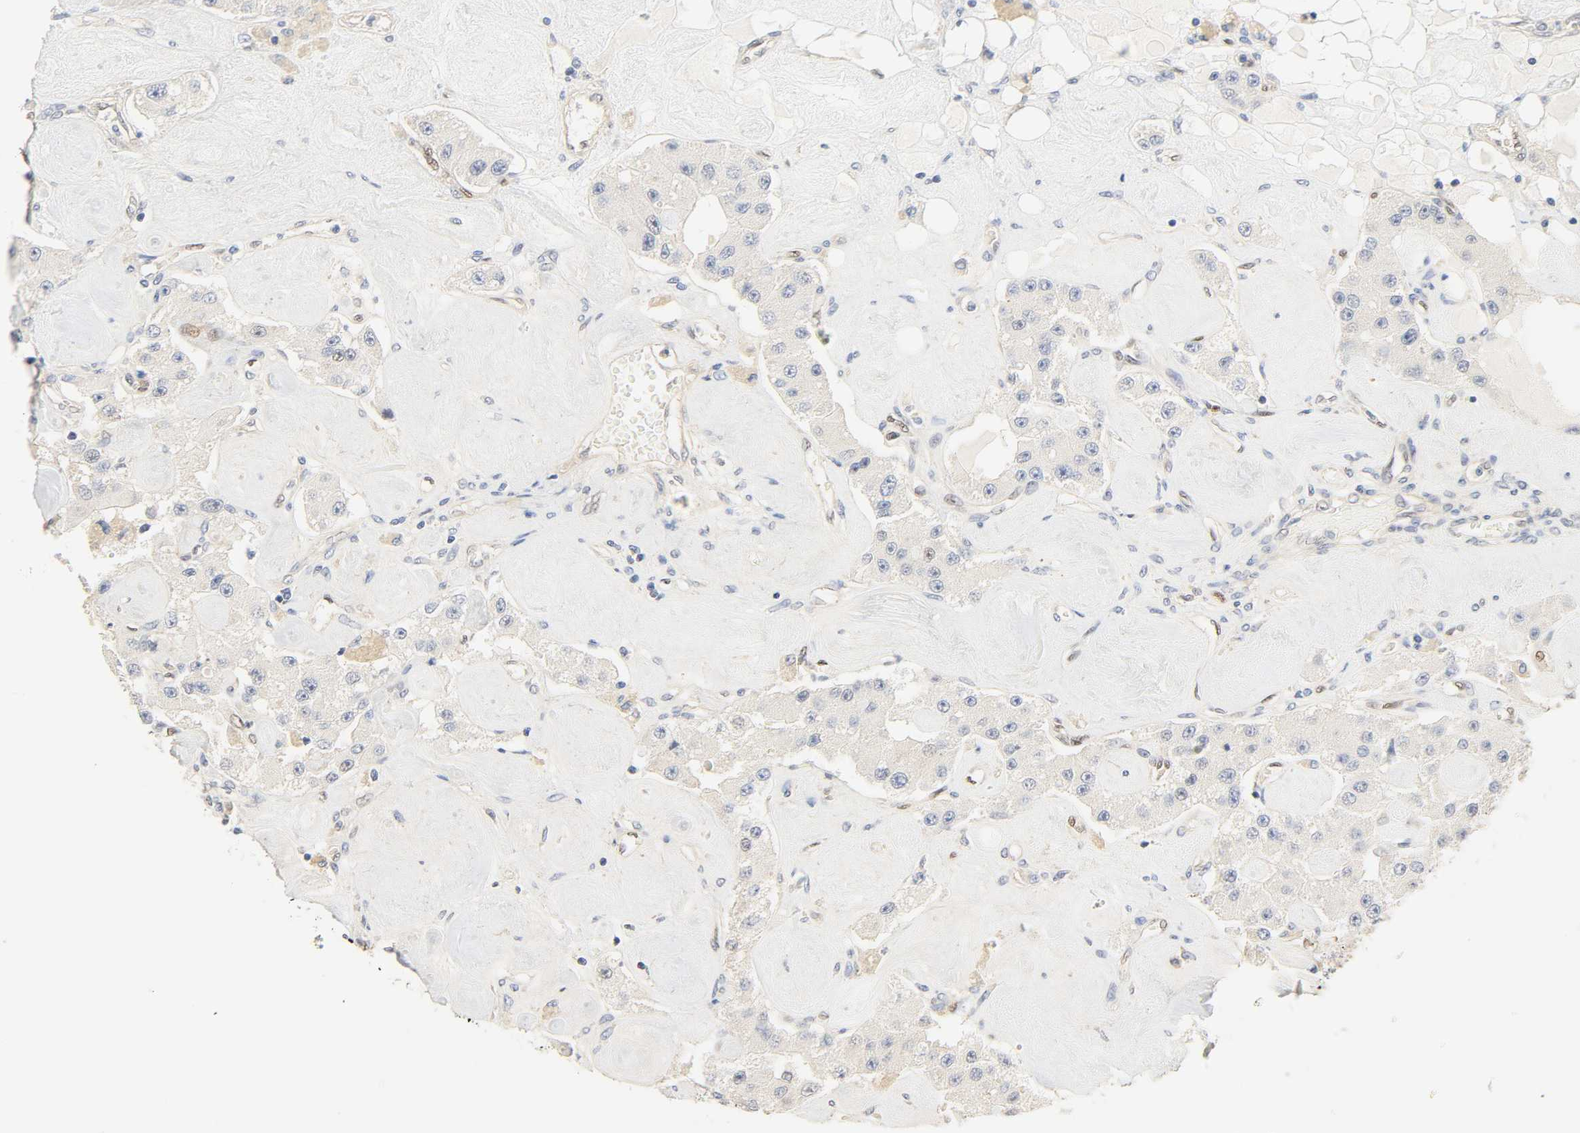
{"staining": {"intensity": "negative", "quantity": "none", "location": "none"}, "tissue": "carcinoid", "cell_type": "Tumor cells", "image_type": "cancer", "snomed": [{"axis": "morphology", "description": "Carcinoid, malignant, NOS"}, {"axis": "topography", "description": "Pancreas"}], "caption": "A histopathology image of human carcinoid is negative for staining in tumor cells.", "gene": "BORCS8-MEF2B", "patient": {"sex": "male", "age": 41}}